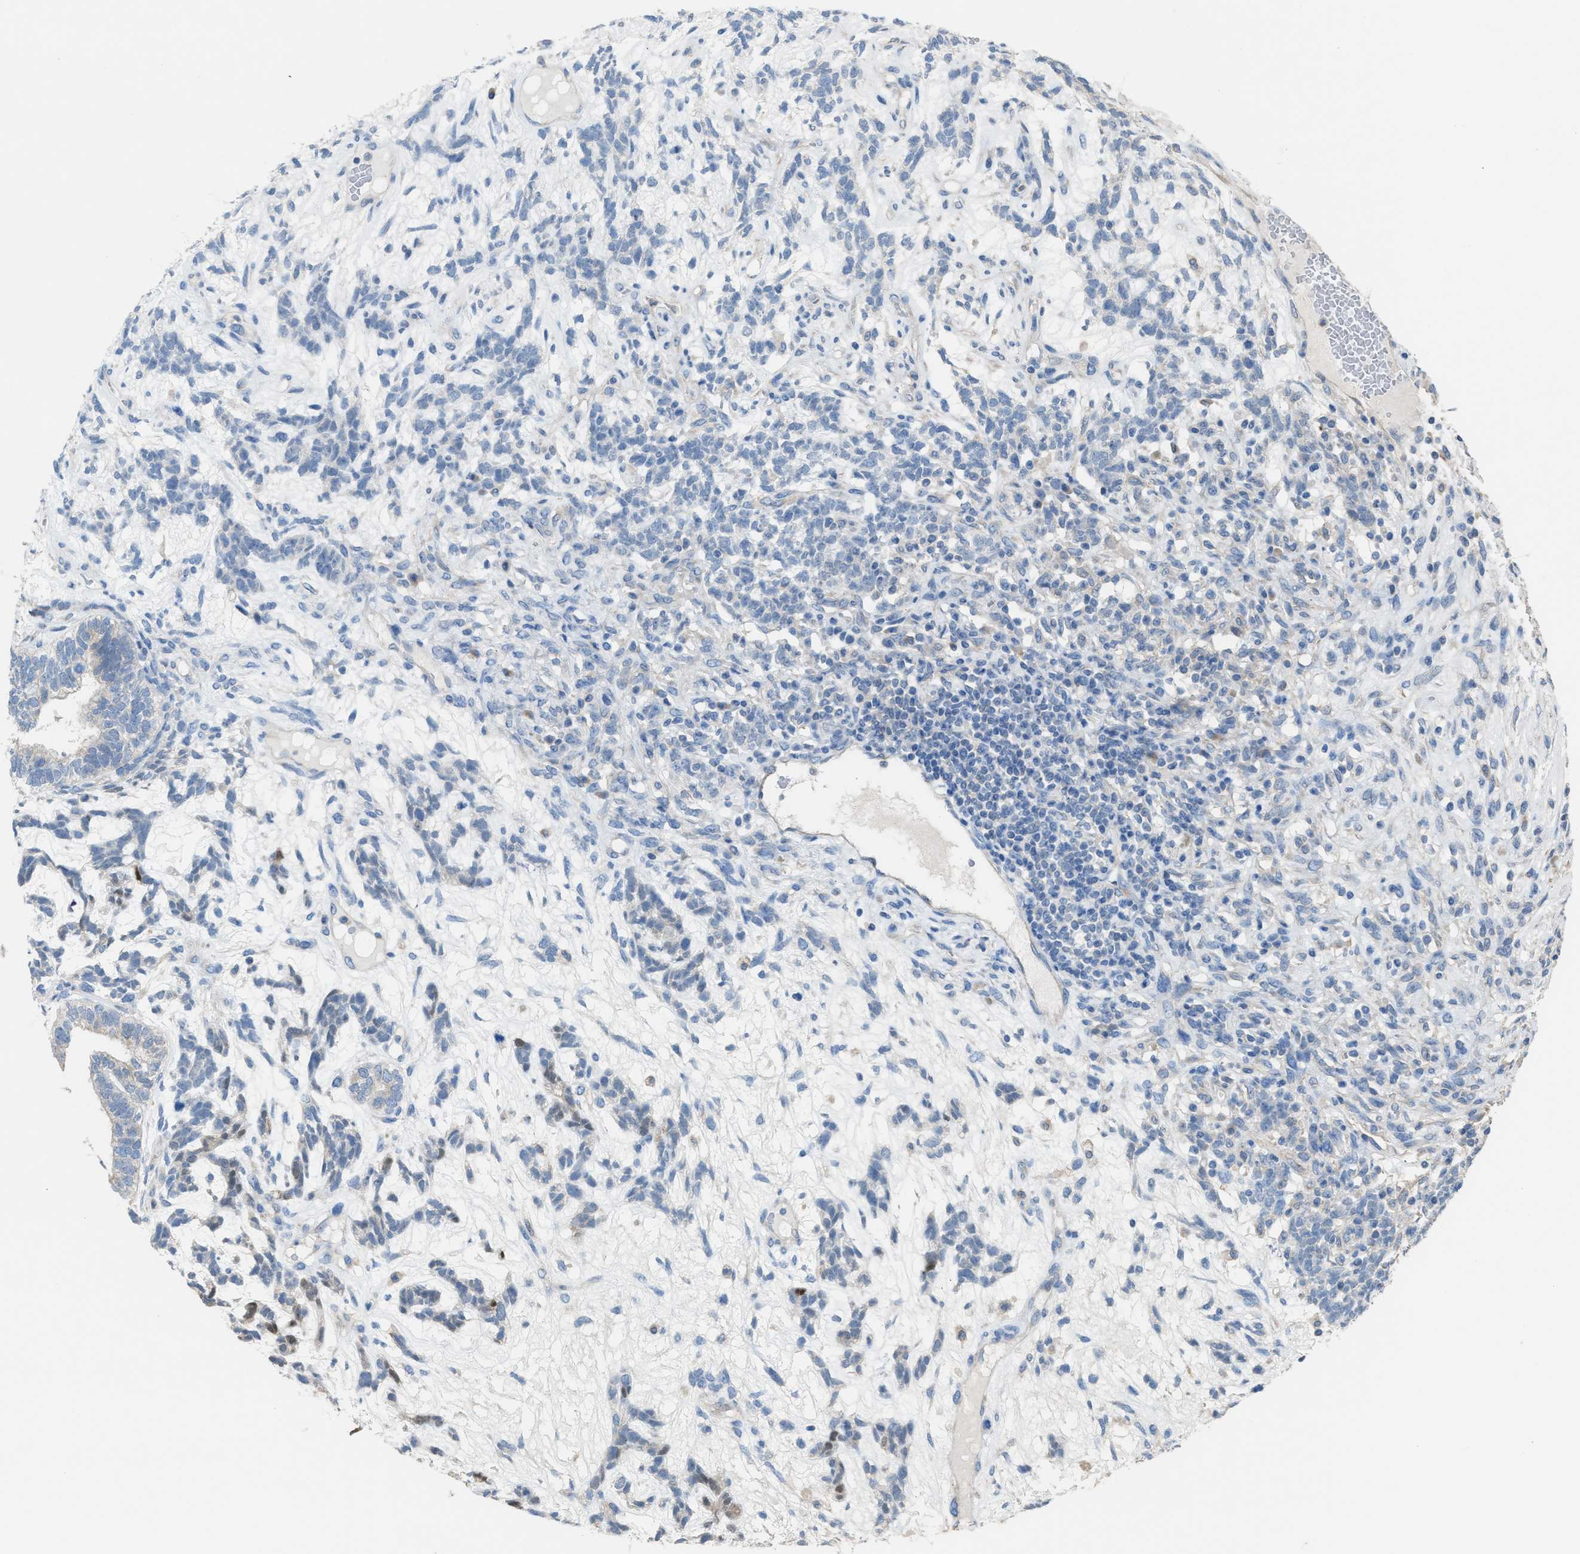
{"staining": {"intensity": "negative", "quantity": "none", "location": "none"}, "tissue": "testis cancer", "cell_type": "Tumor cells", "image_type": "cancer", "snomed": [{"axis": "morphology", "description": "Seminoma, NOS"}, {"axis": "topography", "description": "Testis"}], "caption": "Tumor cells show no significant expression in testis cancer.", "gene": "NQO2", "patient": {"sex": "male", "age": 28}}